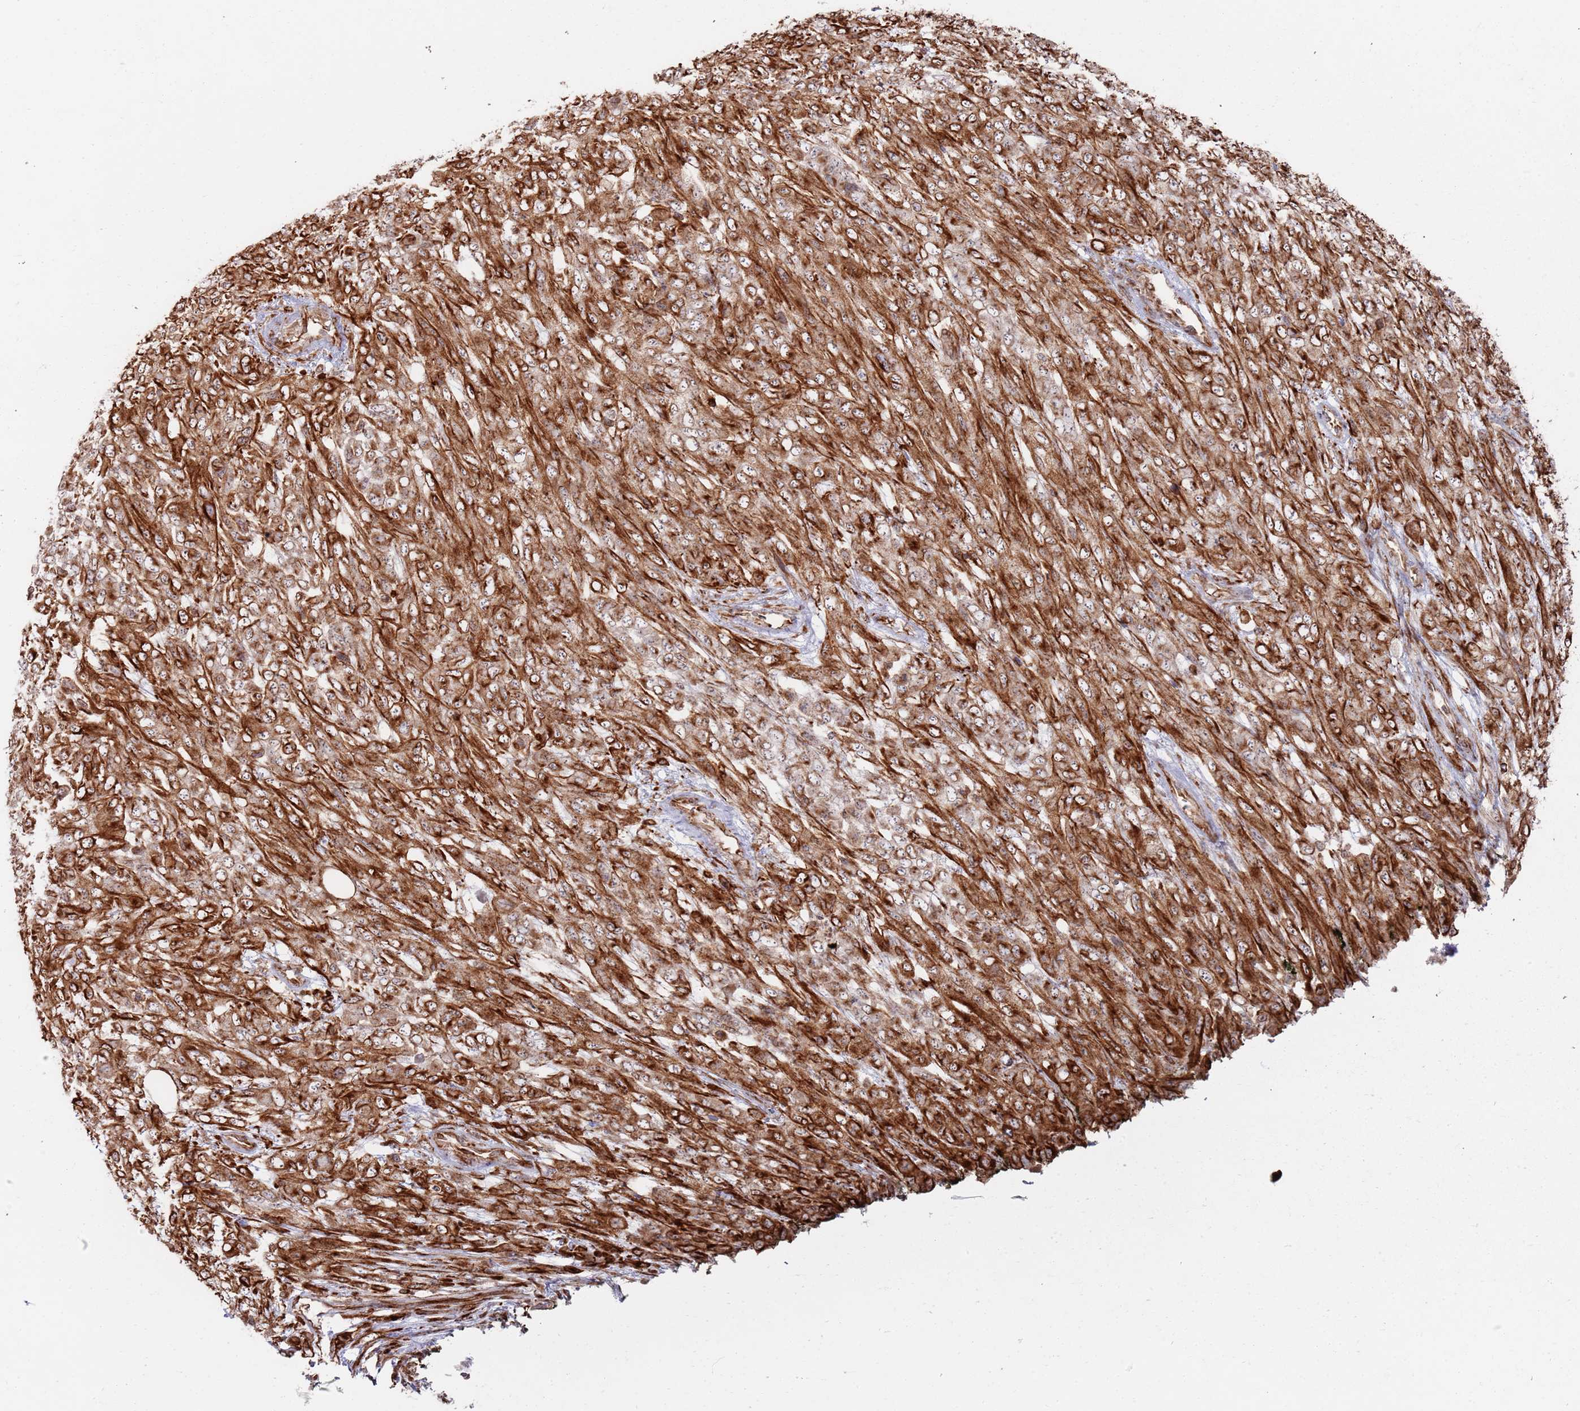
{"staining": {"intensity": "strong", "quantity": ">75%", "location": "cytoplasmic/membranous"}, "tissue": "melanoma", "cell_type": "Tumor cells", "image_type": "cancer", "snomed": [{"axis": "morphology", "description": "Normal morphology"}, {"axis": "morphology", "description": "Malignant melanoma, NOS"}, {"axis": "topography", "description": "Skin"}], "caption": "IHC of human melanoma reveals high levels of strong cytoplasmic/membranous positivity in approximately >75% of tumor cells.", "gene": "PHF21A", "patient": {"sex": "female", "age": 72}}